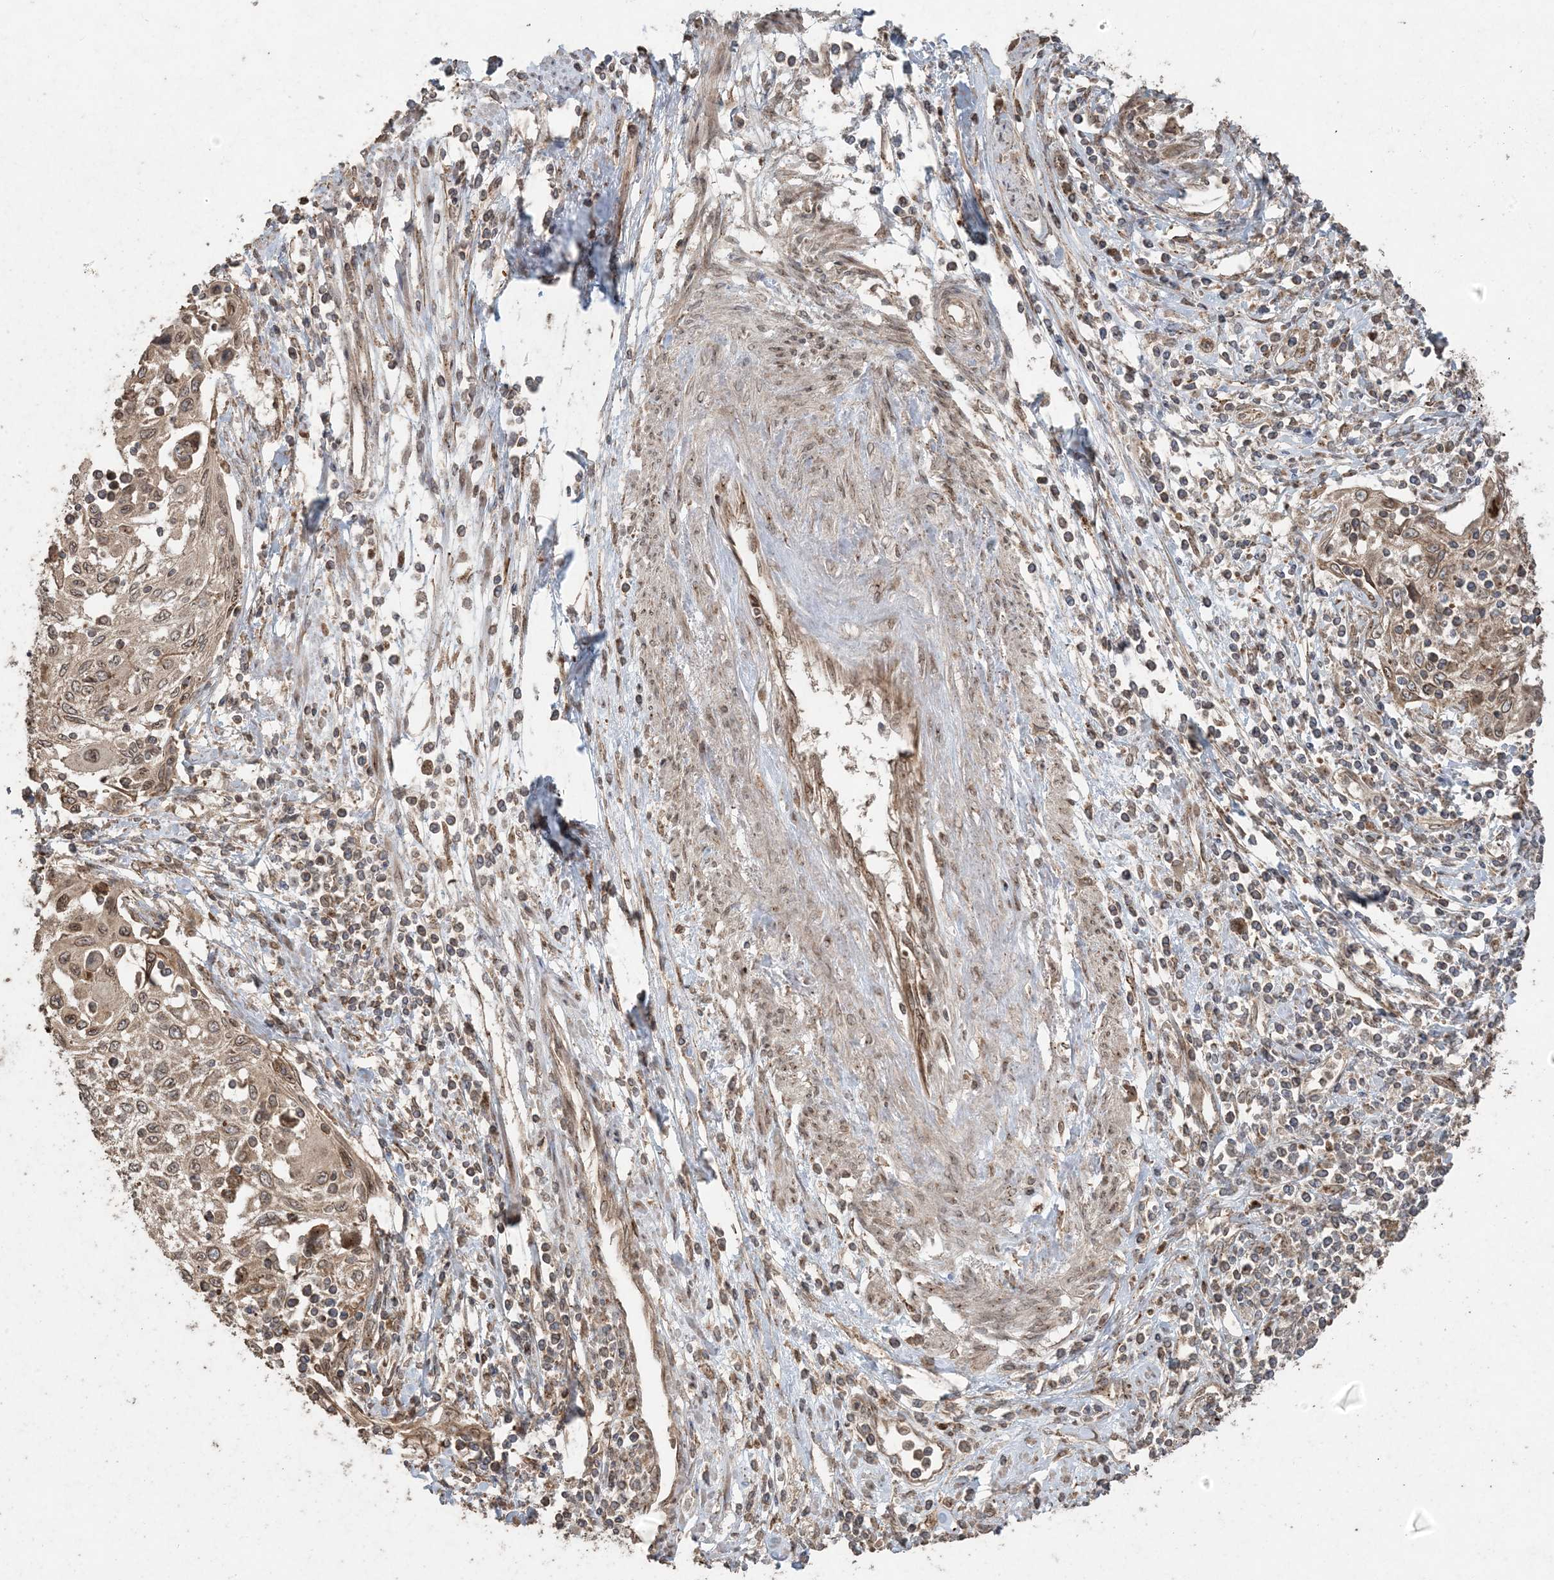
{"staining": {"intensity": "moderate", "quantity": ">75%", "location": "cytoplasmic/membranous,nuclear"}, "tissue": "cervical cancer", "cell_type": "Tumor cells", "image_type": "cancer", "snomed": [{"axis": "morphology", "description": "Squamous cell carcinoma, NOS"}, {"axis": "topography", "description": "Cervix"}], "caption": "Tumor cells show medium levels of moderate cytoplasmic/membranous and nuclear positivity in about >75% of cells in human squamous cell carcinoma (cervical).", "gene": "DDX19B", "patient": {"sex": "female", "age": 70}}